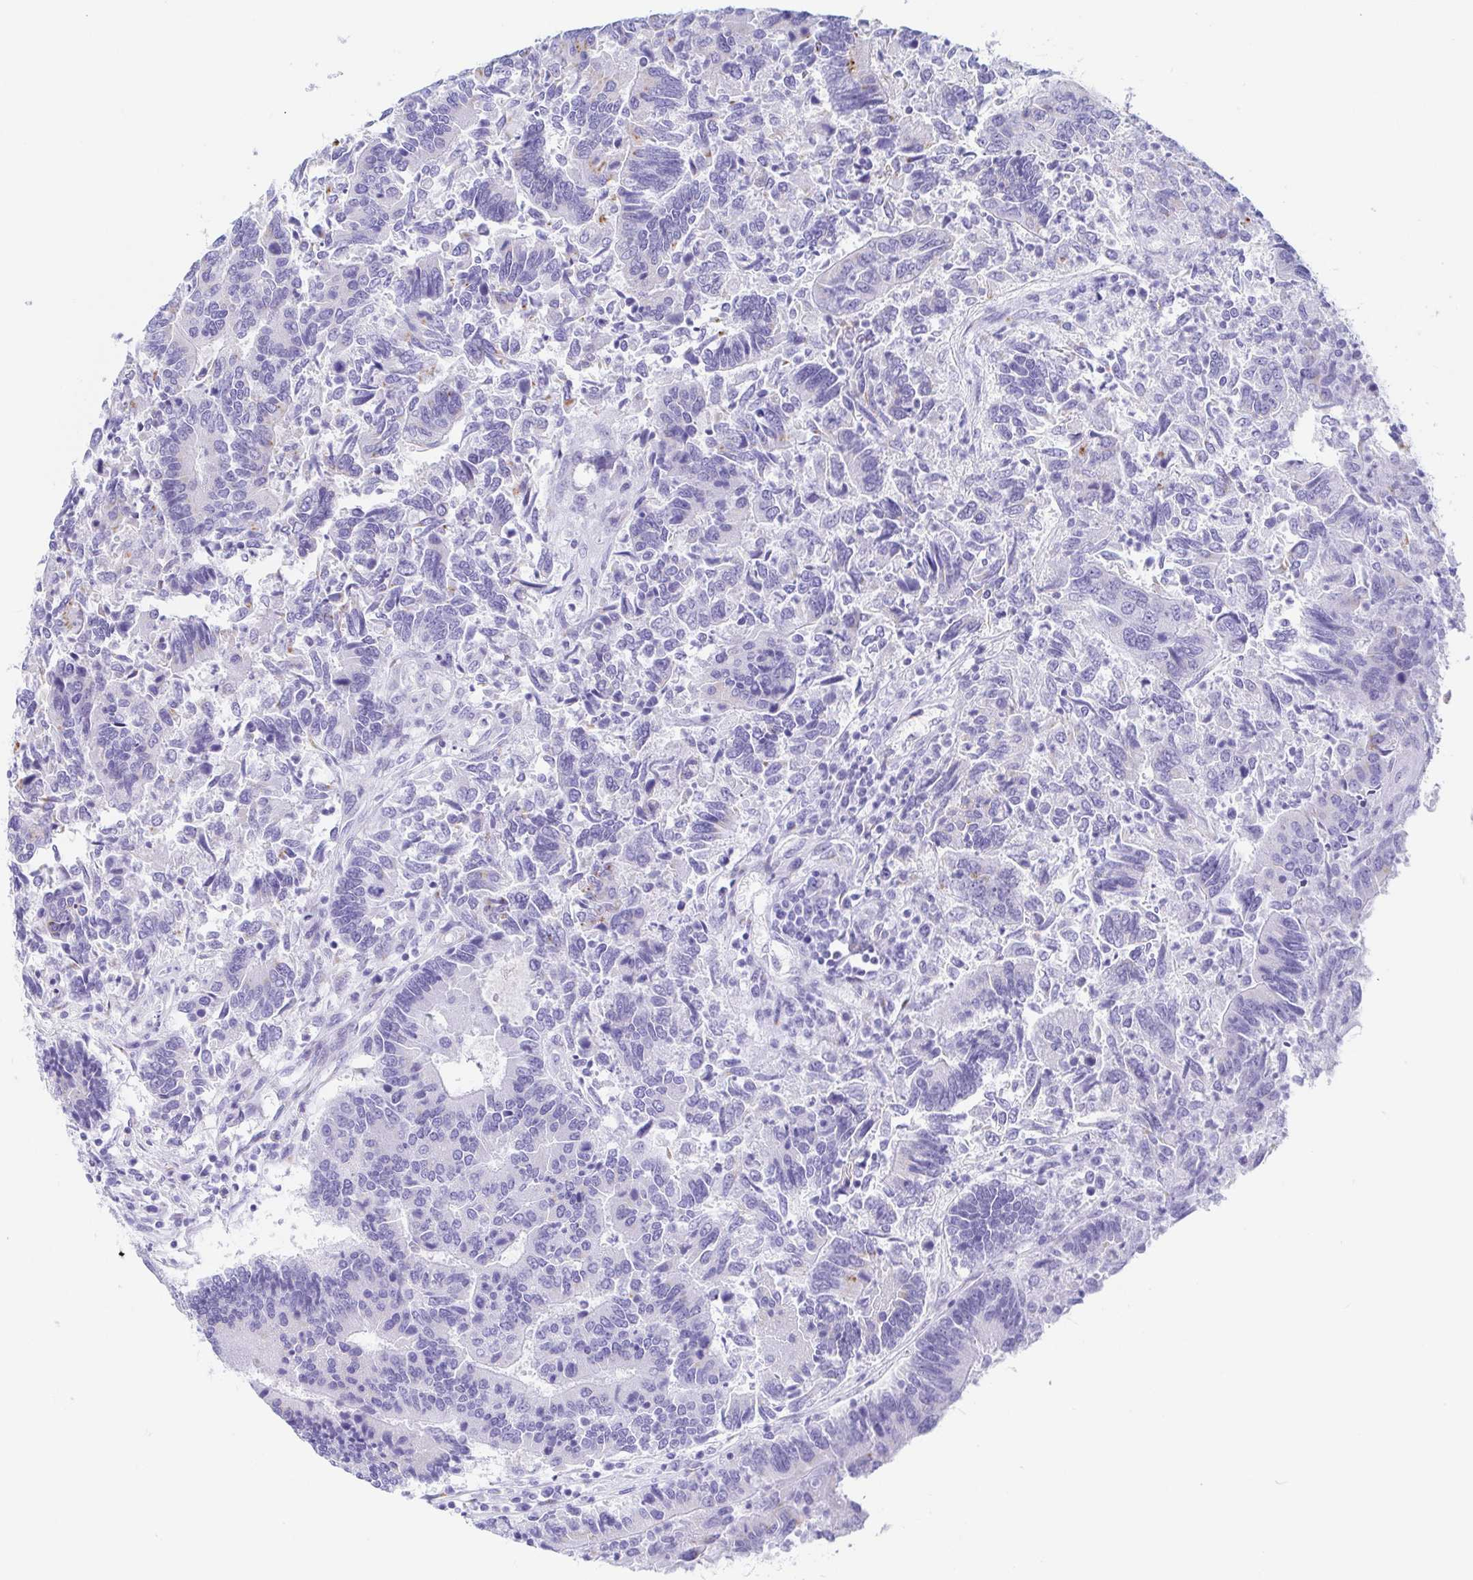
{"staining": {"intensity": "weak", "quantity": "<25%", "location": "cytoplasmic/membranous"}, "tissue": "colorectal cancer", "cell_type": "Tumor cells", "image_type": "cancer", "snomed": [{"axis": "morphology", "description": "Adenocarcinoma, NOS"}, {"axis": "topography", "description": "Colon"}], "caption": "Human colorectal cancer stained for a protein using immunohistochemistry reveals no staining in tumor cells.", "gene": "LDLRAD1", "patient": {"sex": "female", "age": 67}}